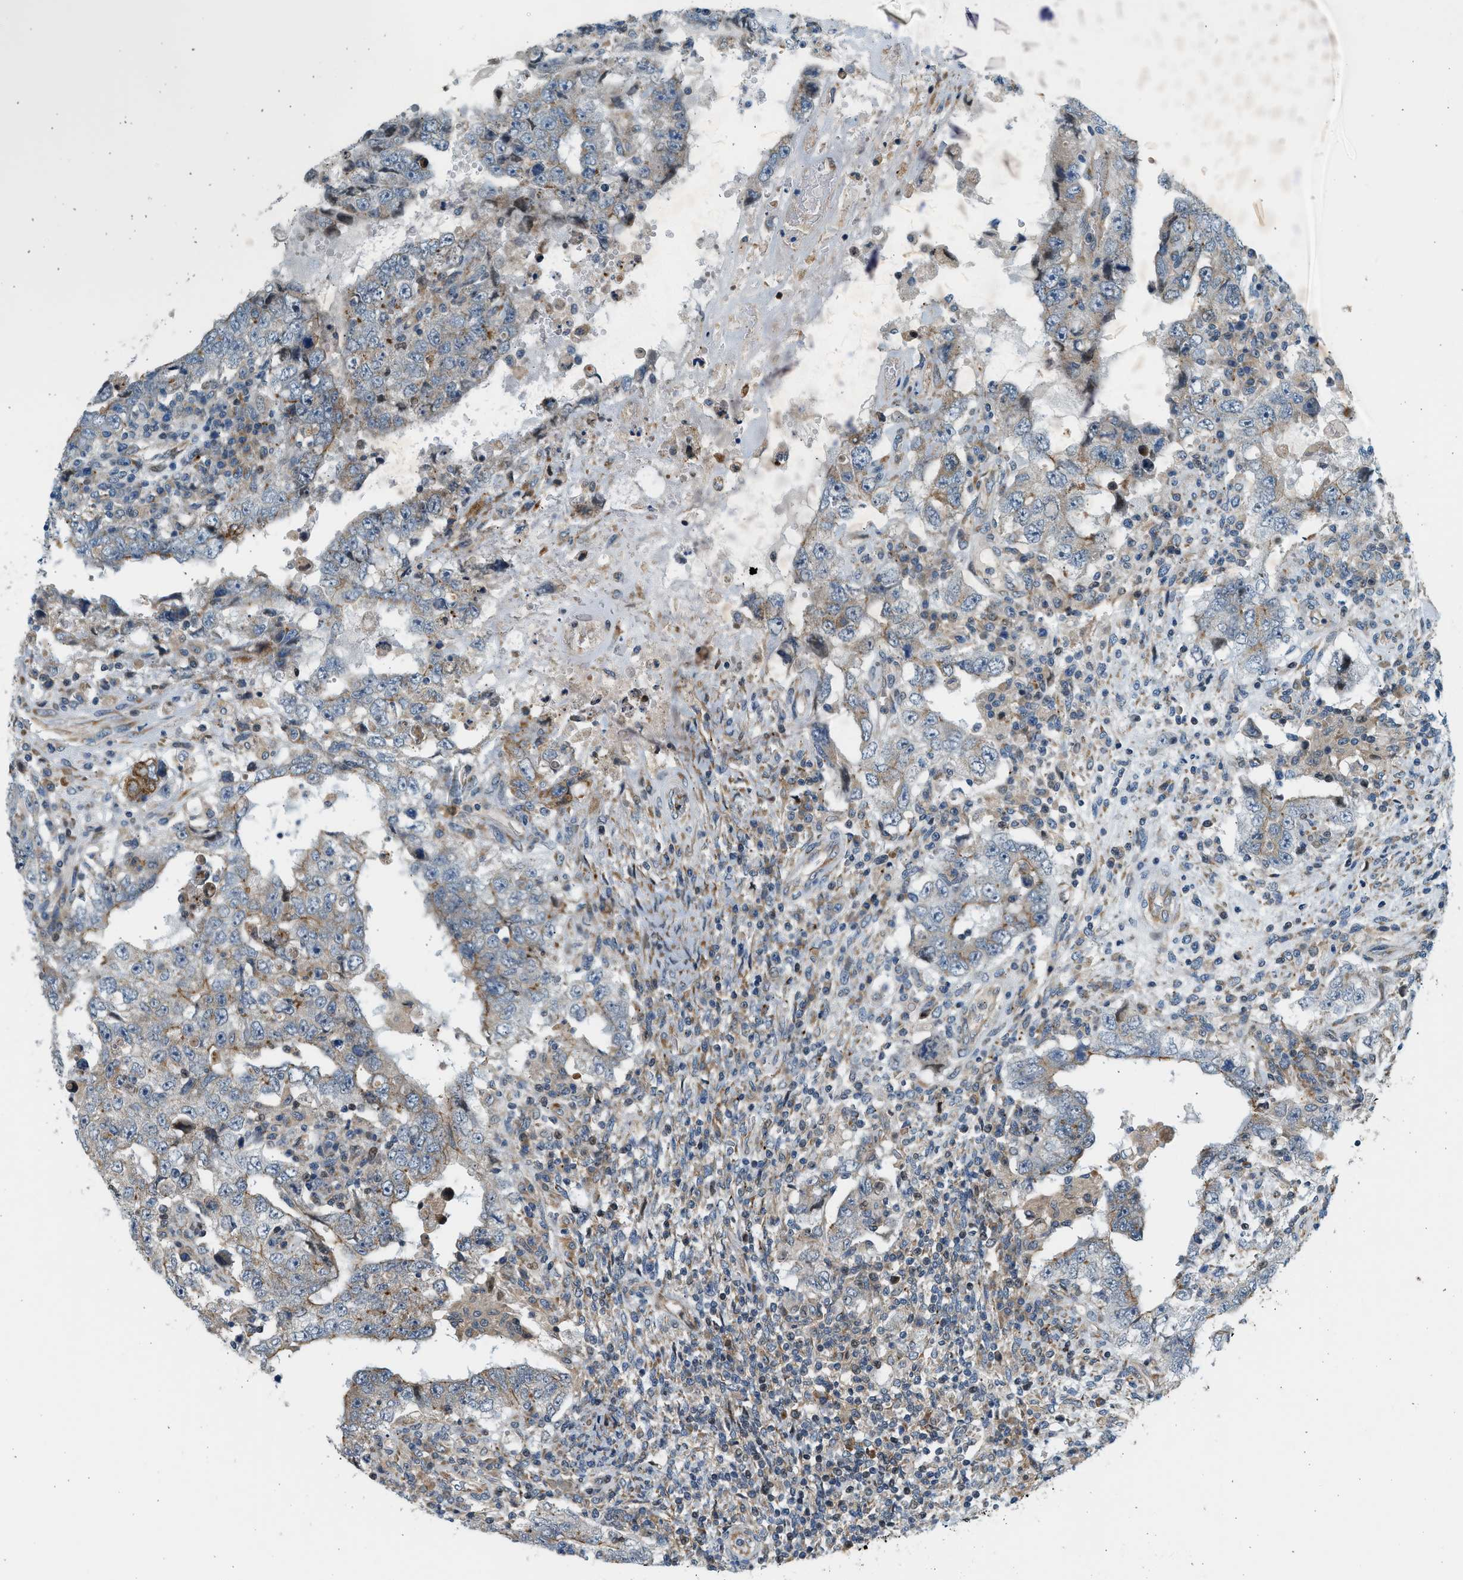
{"staining": {"intensity": "negative", "quantity": "none", "location": "none"}, "tissue": "testis cancer", "cell_type": "Tumor cells", "image_type": "cancer", "snomed": [{"axis": "morphology", "description": "Carcinoma, Embryonal, NOS"}, {"axis": "topography", "description": "Testis"}], "caption": "IHC image of embryonal carcinoma (testis) stained for a protein (brown), which displays no staining in tumor cells.", "gene": "NRSN2", "patient": {"sex": "male", "age": 26}}